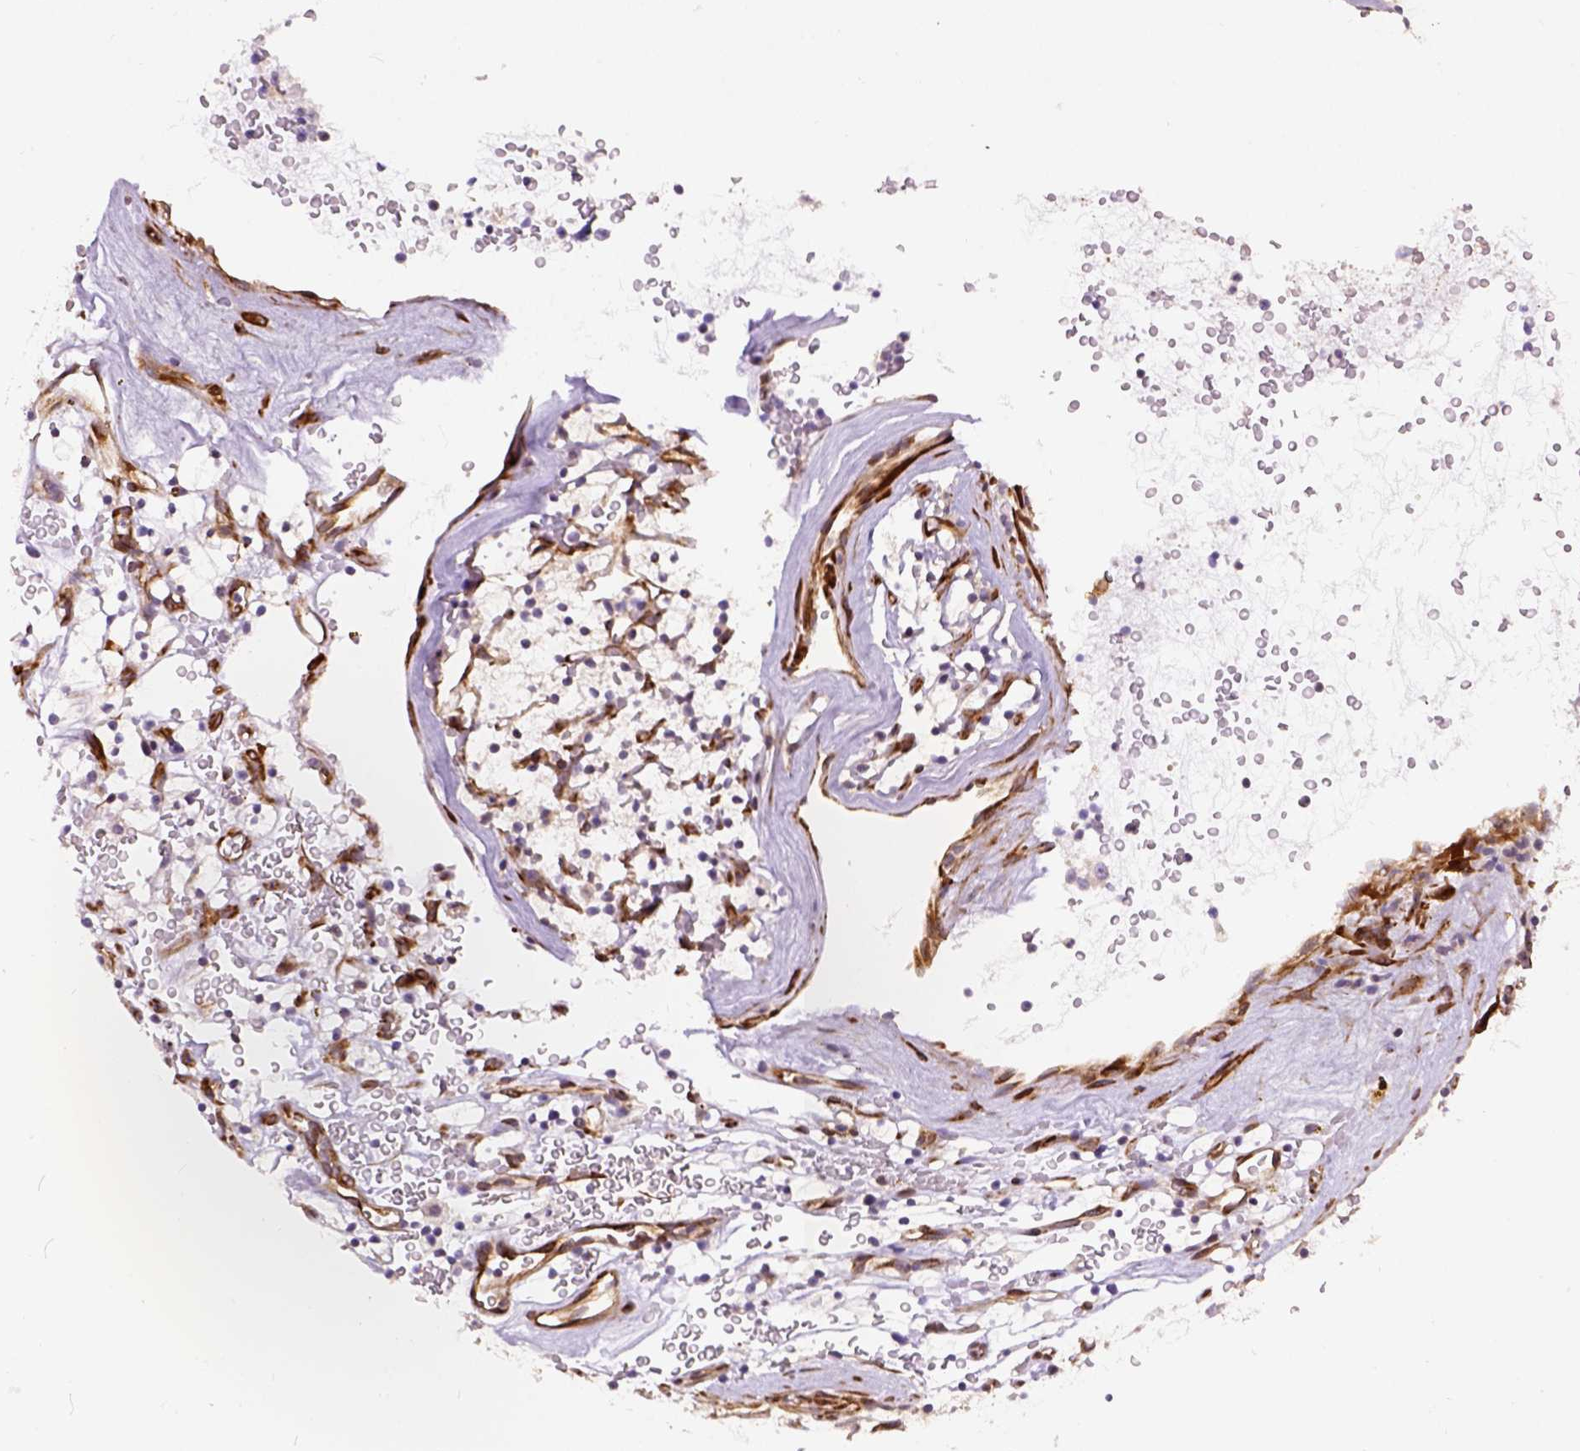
{"staining": {"intensity": "weak", "quantity": ">75%", "location": "cytoplasmic/membranous"}, "tissue": "renal cancer", "cell_type": "Tumor cells", "image_type": "cancer", "snomed": [{"axis": "morphology", "description": "Adenocarcinoma, NOS"}, {"axis": "topography", "description": "Kidney"}], "caption": "Immunohistochemical staining of renal cancer exhibits low levels of weak cytoplasmic/membranous protein staining in about >75% of tumor cells. The staining was performed using DAB, with brown indicating positive protein expression. Nuclei are stained blue with hematoxylin.", "gene": "KAZN", "patient": {"sex": "female", "age": 64}}